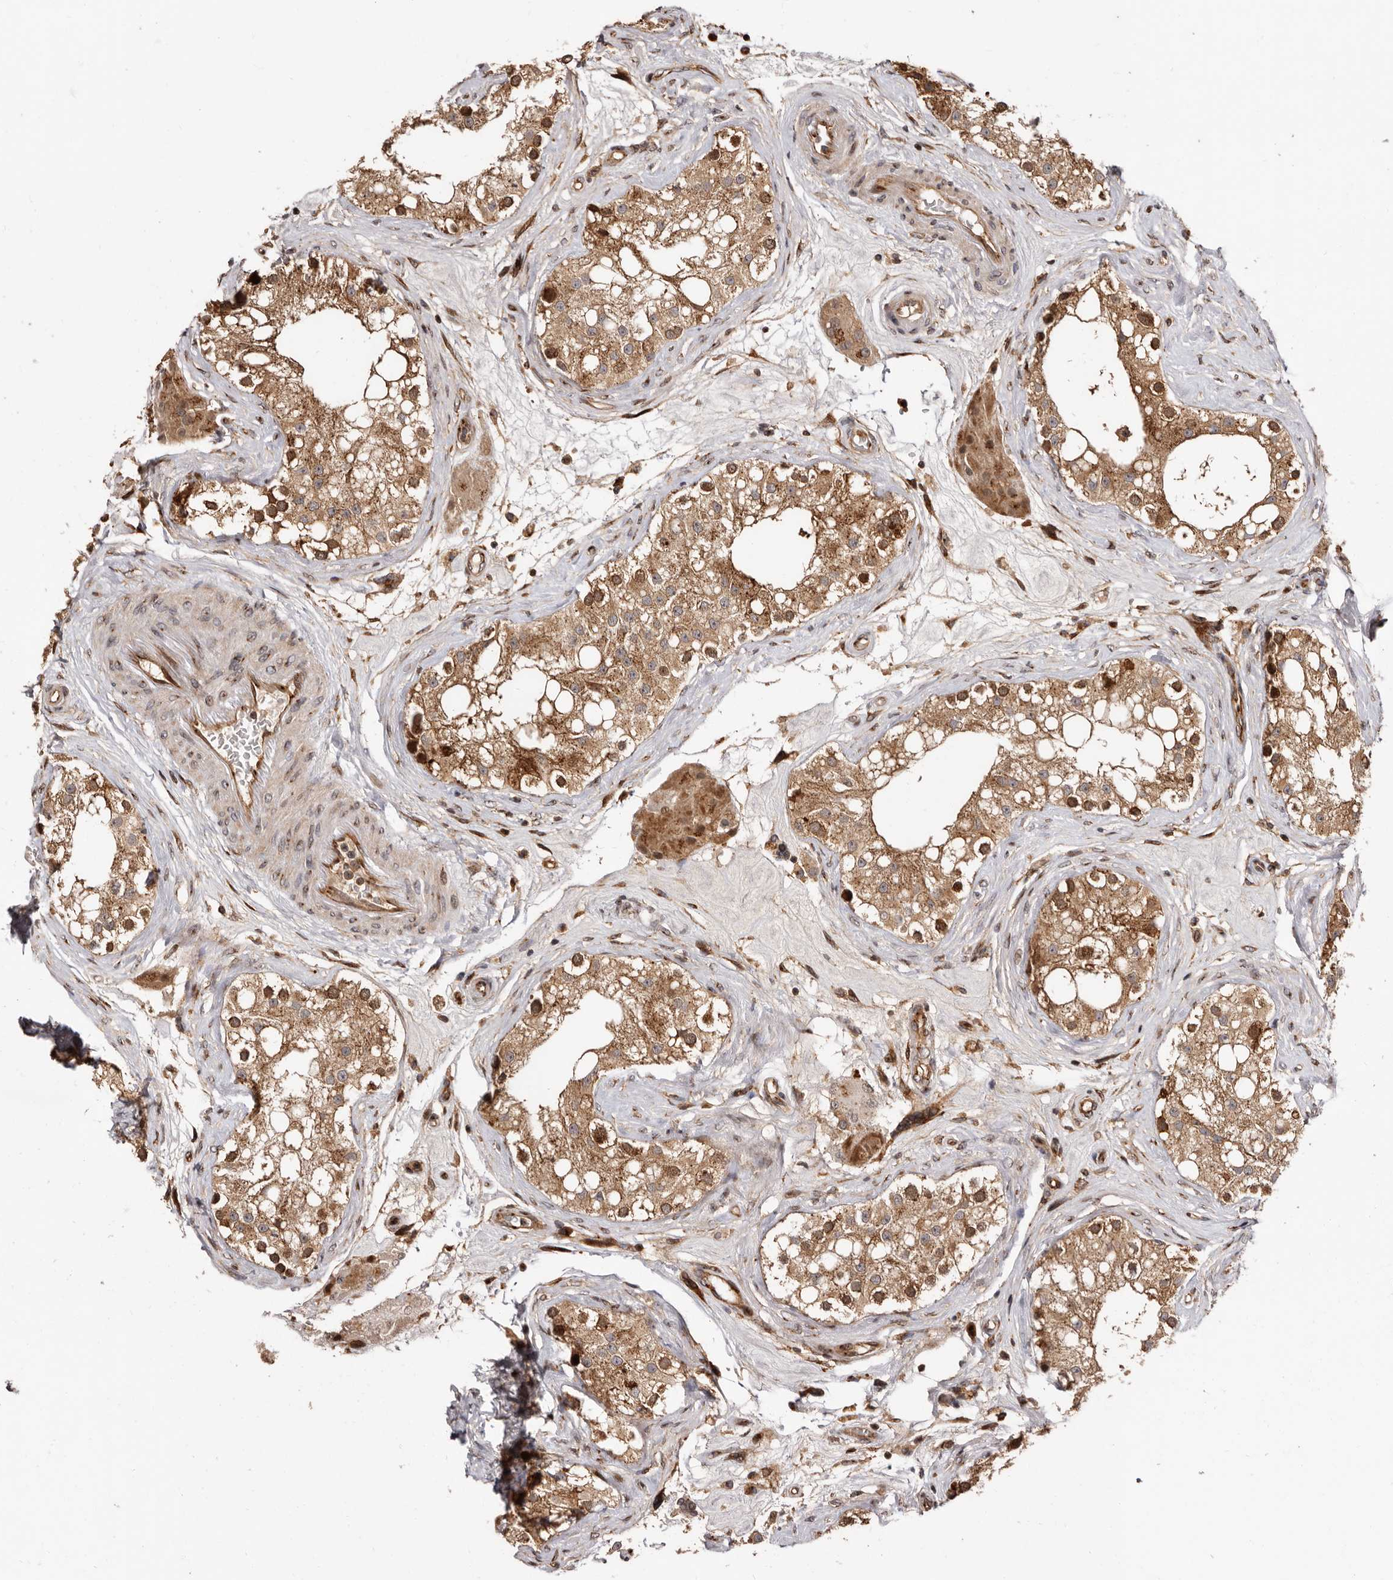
{"staining": {"intensity": "strong", "quantity": ">75%", "location": "cytoplasmic/membranous,nuclear"}, "tissue": "testis", "cell_type": "Cells in seminiferous ducts", "image_type": "normal", "snomed": [{"axis": "morphology", "description": "Normal tissue, NOS"}, {"axis": "topography", "description": "Testis"}], "caption": "Testis stained with DAB (3,3'-diaminobenzidine) immunohistochemistry (IHC) displays high levels of strong cytoplasmic/membranous,nuclear expression in approximately >75% of cells in seminiferous ducts.", "gene": "GPR27", "patient": {"sex": "male", "age": 84}}